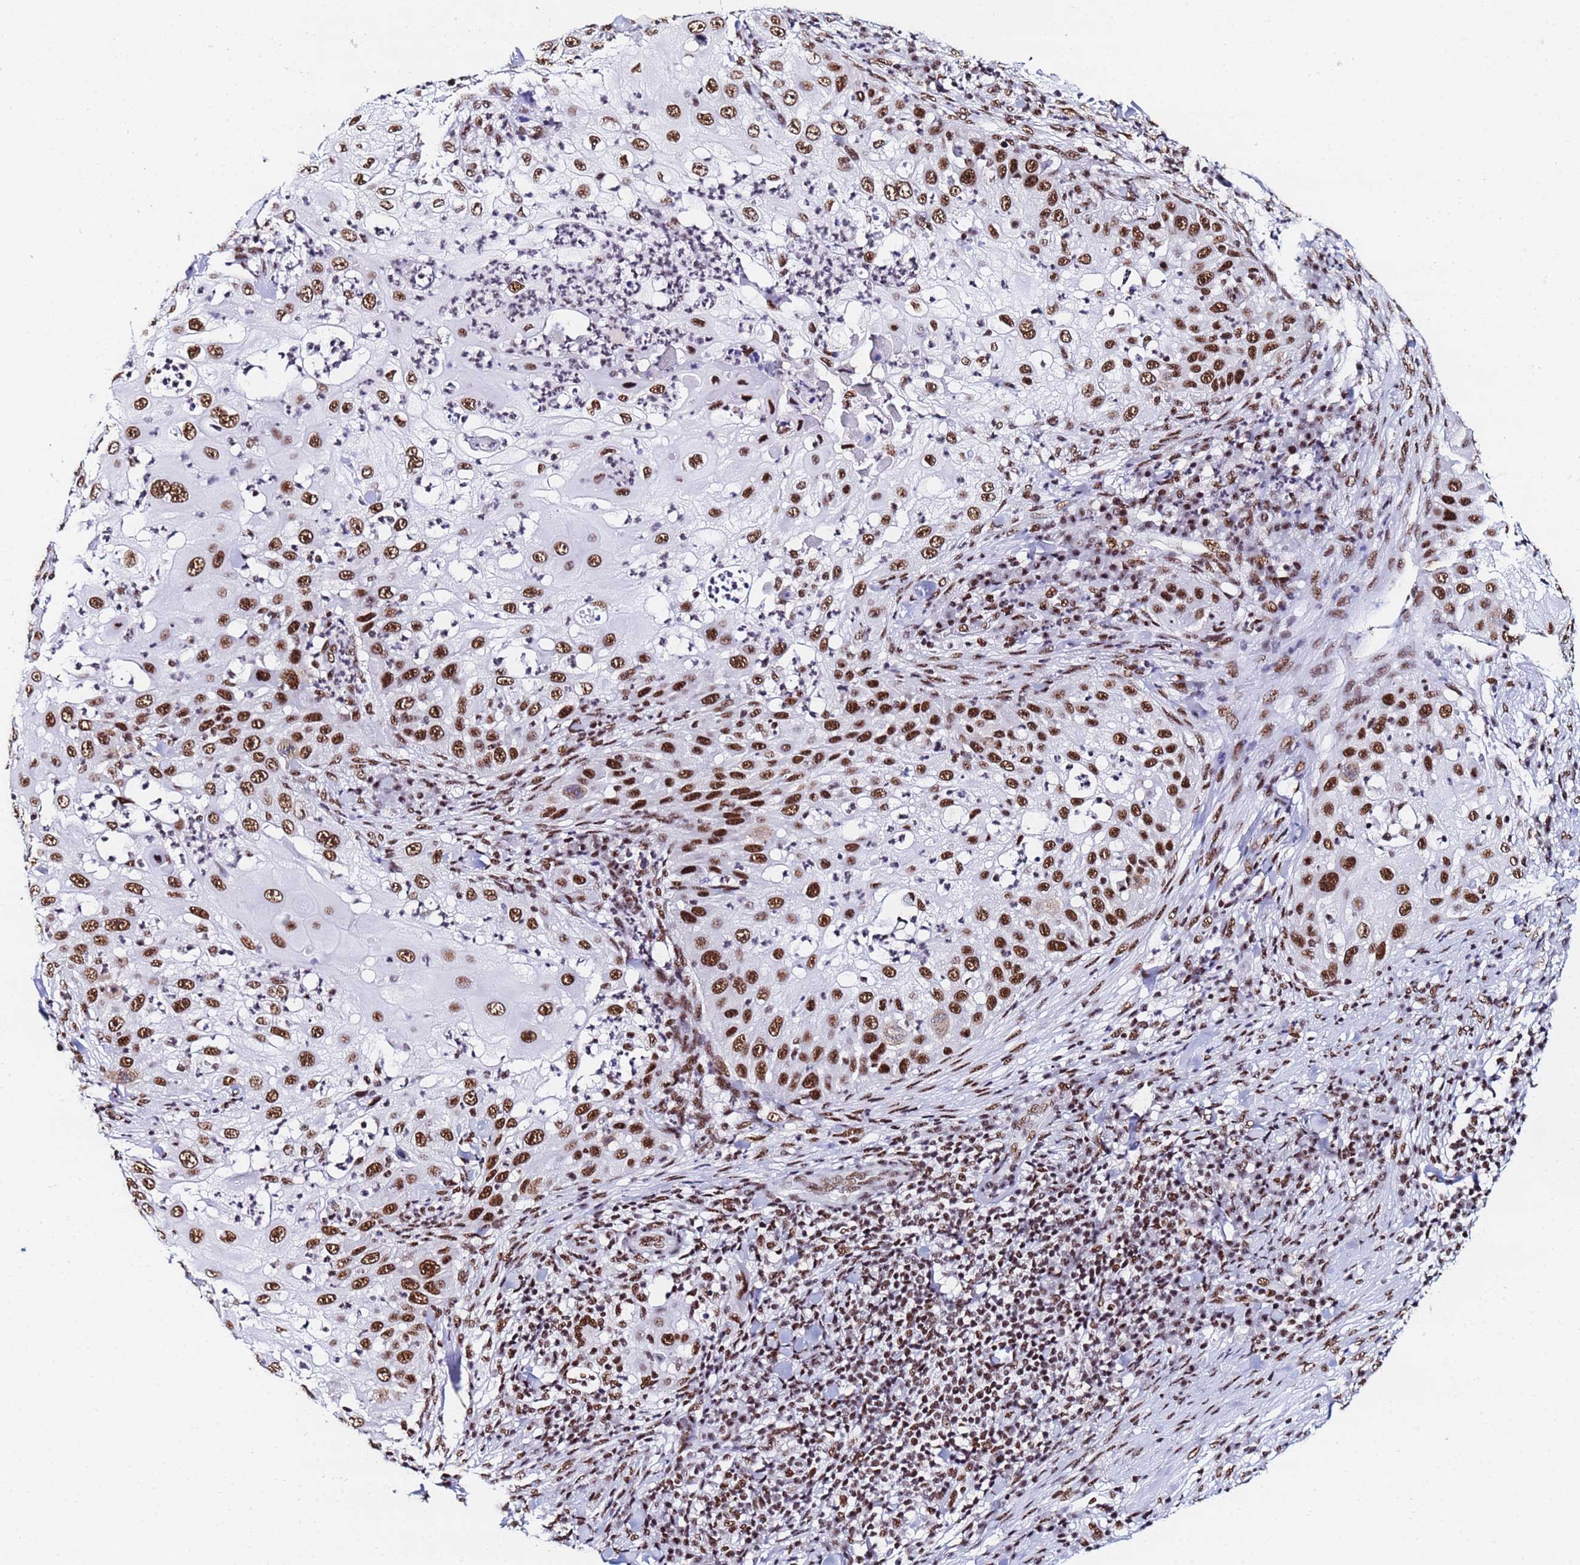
{"staining": {"intensity": "strong", "quantity": ">75%", "location": "nuclear"}, "tissue": "skin cancer", "cell_type": "Tumor cells", "image_type": "cancer", "snomed": [{"axis": "morphology", "description": "Squamous cell carcinoma, NOS"}, {"axis": "topography", "description": "Skin"}], "caption": "Skin cancer was stained to show a protein in brown. There is high levels of strong nuclear positivity in approximately >75% of tumor cells.", "gene": "SNRPA1", "patient": {"sex": "female", "age": 44}}